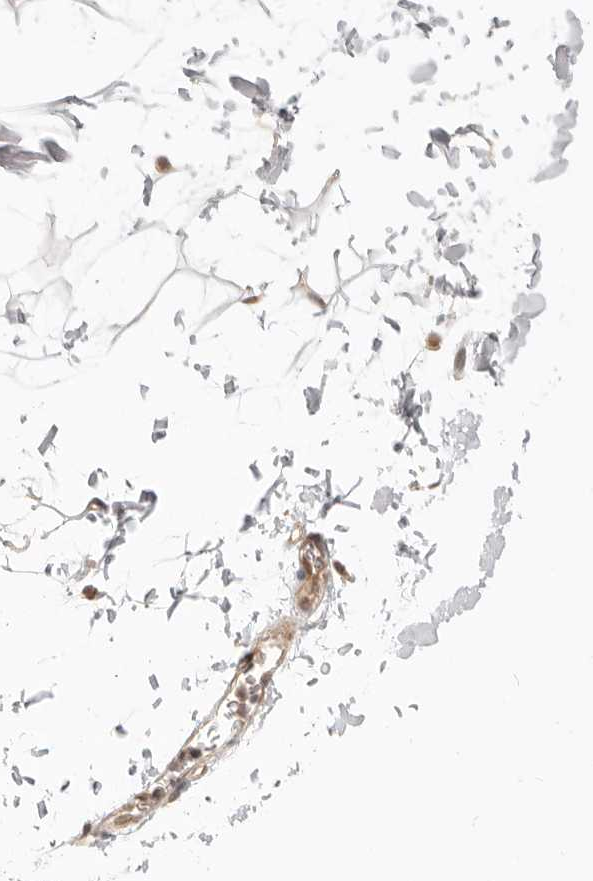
{"staining": {"intensity": "moderate", "quantity": ">75%", "location": "cytoplasmic/membranous,nuclear"}, "tissue": "adipose tissue", "cell_type": "Adipocytes", "image_type": "normal", "snomed": [{"axis": "morphology", "description": "Normal tissue, NOS"}, {"axis": "topography", "description": "Soft tissue"}], "caption": "An image of adipose tissue stained for a protein reveals moderate cytoplasmic/membranous,nuclear brown staining in adipocytes. Using DAB (3,3'-diaminobenzidine) (brown) and hematoxylin (blue) stains, captured at high magnification using brightfield microscopy.", "gene": "TUFT1", "patient": {"sex": "male", "age": 72}}